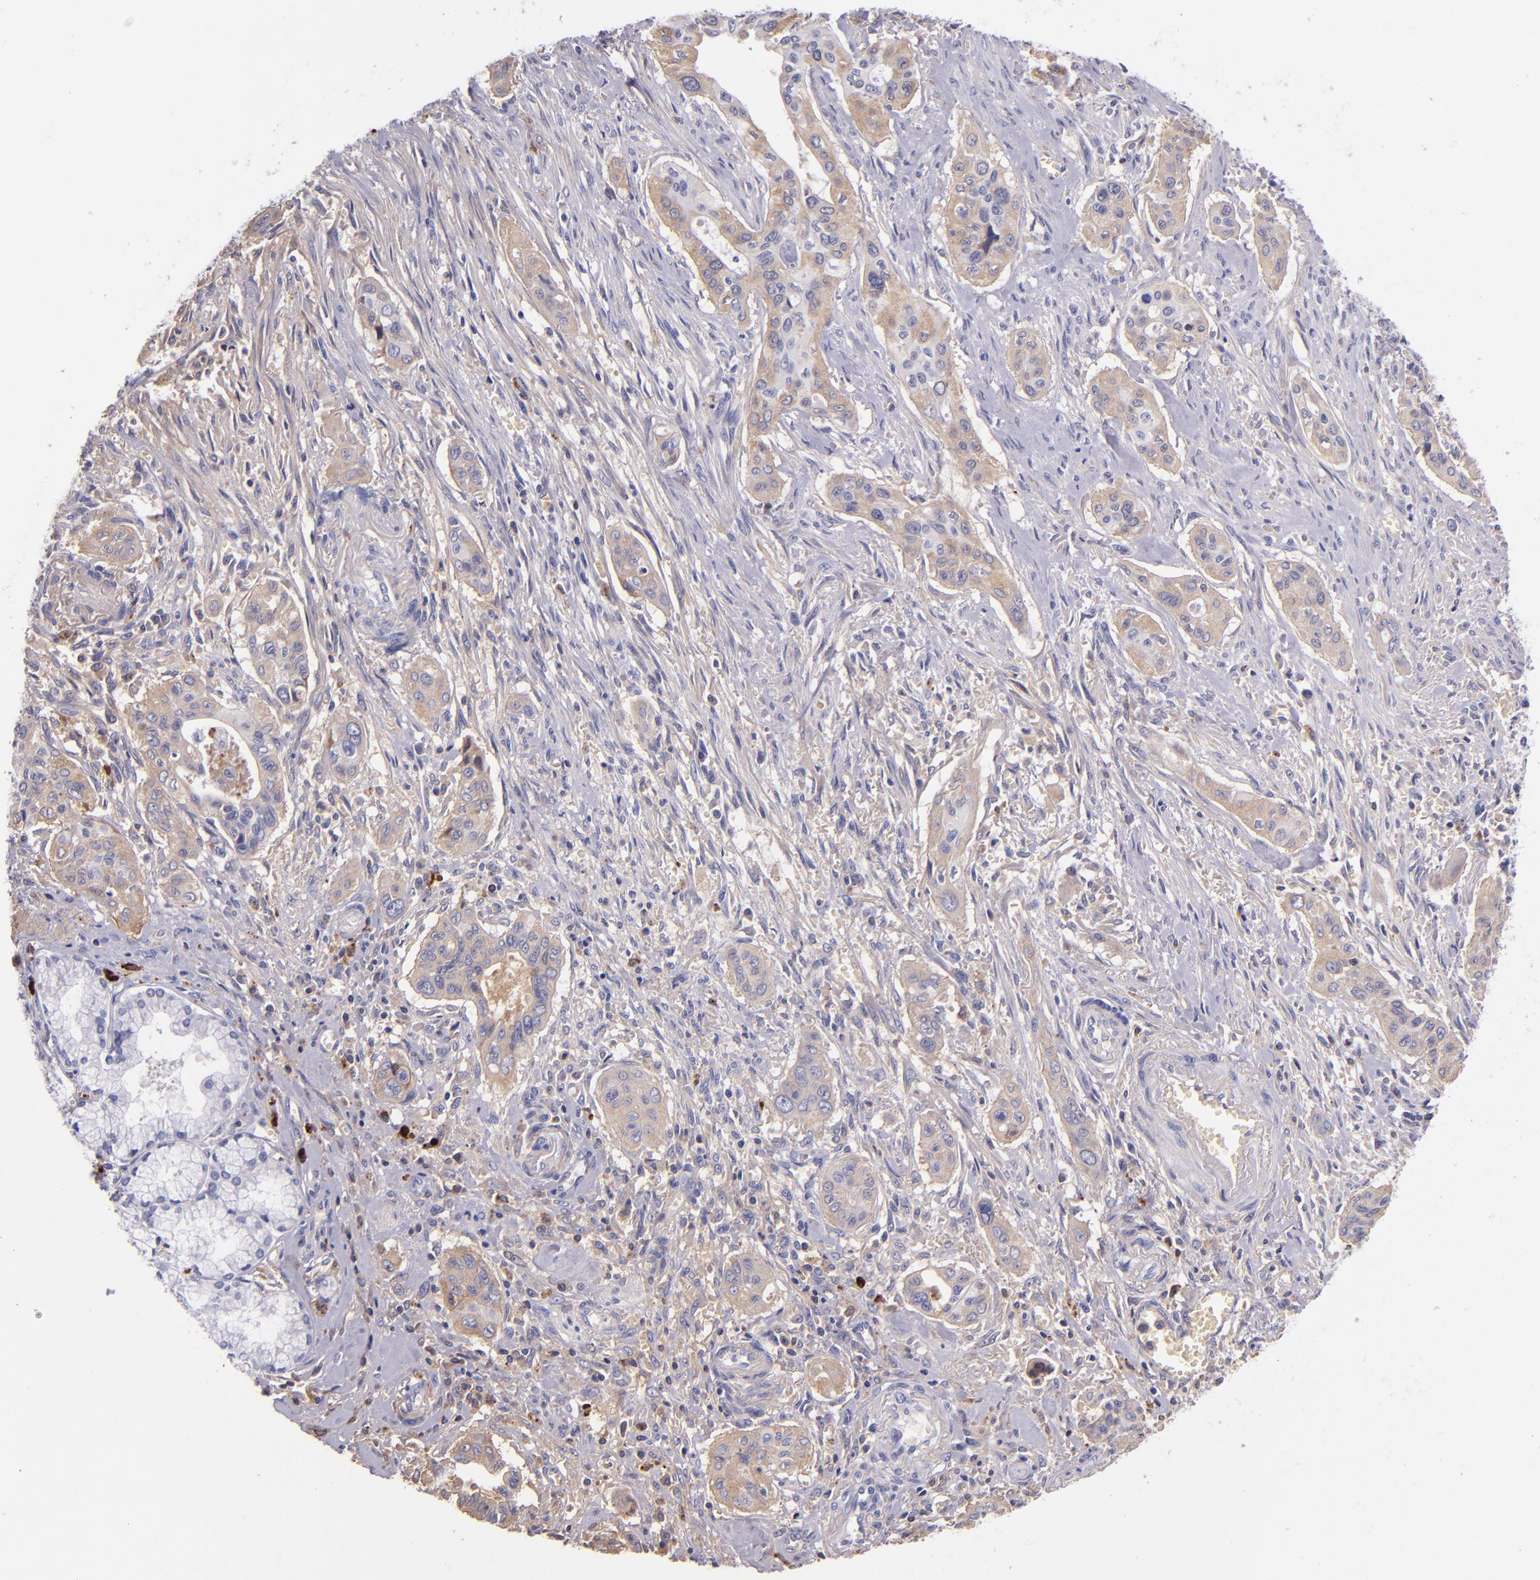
{"staining": {"intensity": "weak", "quantity": ">75%", "location": "cytoplasmic/membranous"}, "tissue": "pancreatic cancer", "cell_type": "Tumor cells", "image_type": "cancer", "snomed": [{"axis": "morphology", "description": "Adenocarcinoma, NOS"}, {"axis": "topography", "description": "Pancreas"}], "caption": "Human adenocarcinoma (pancreatic) stained with a protein marker exhibits weak staining in tumor cells.", "gene": "KNG1", "patient": {"sex": "male", "age": 77}}